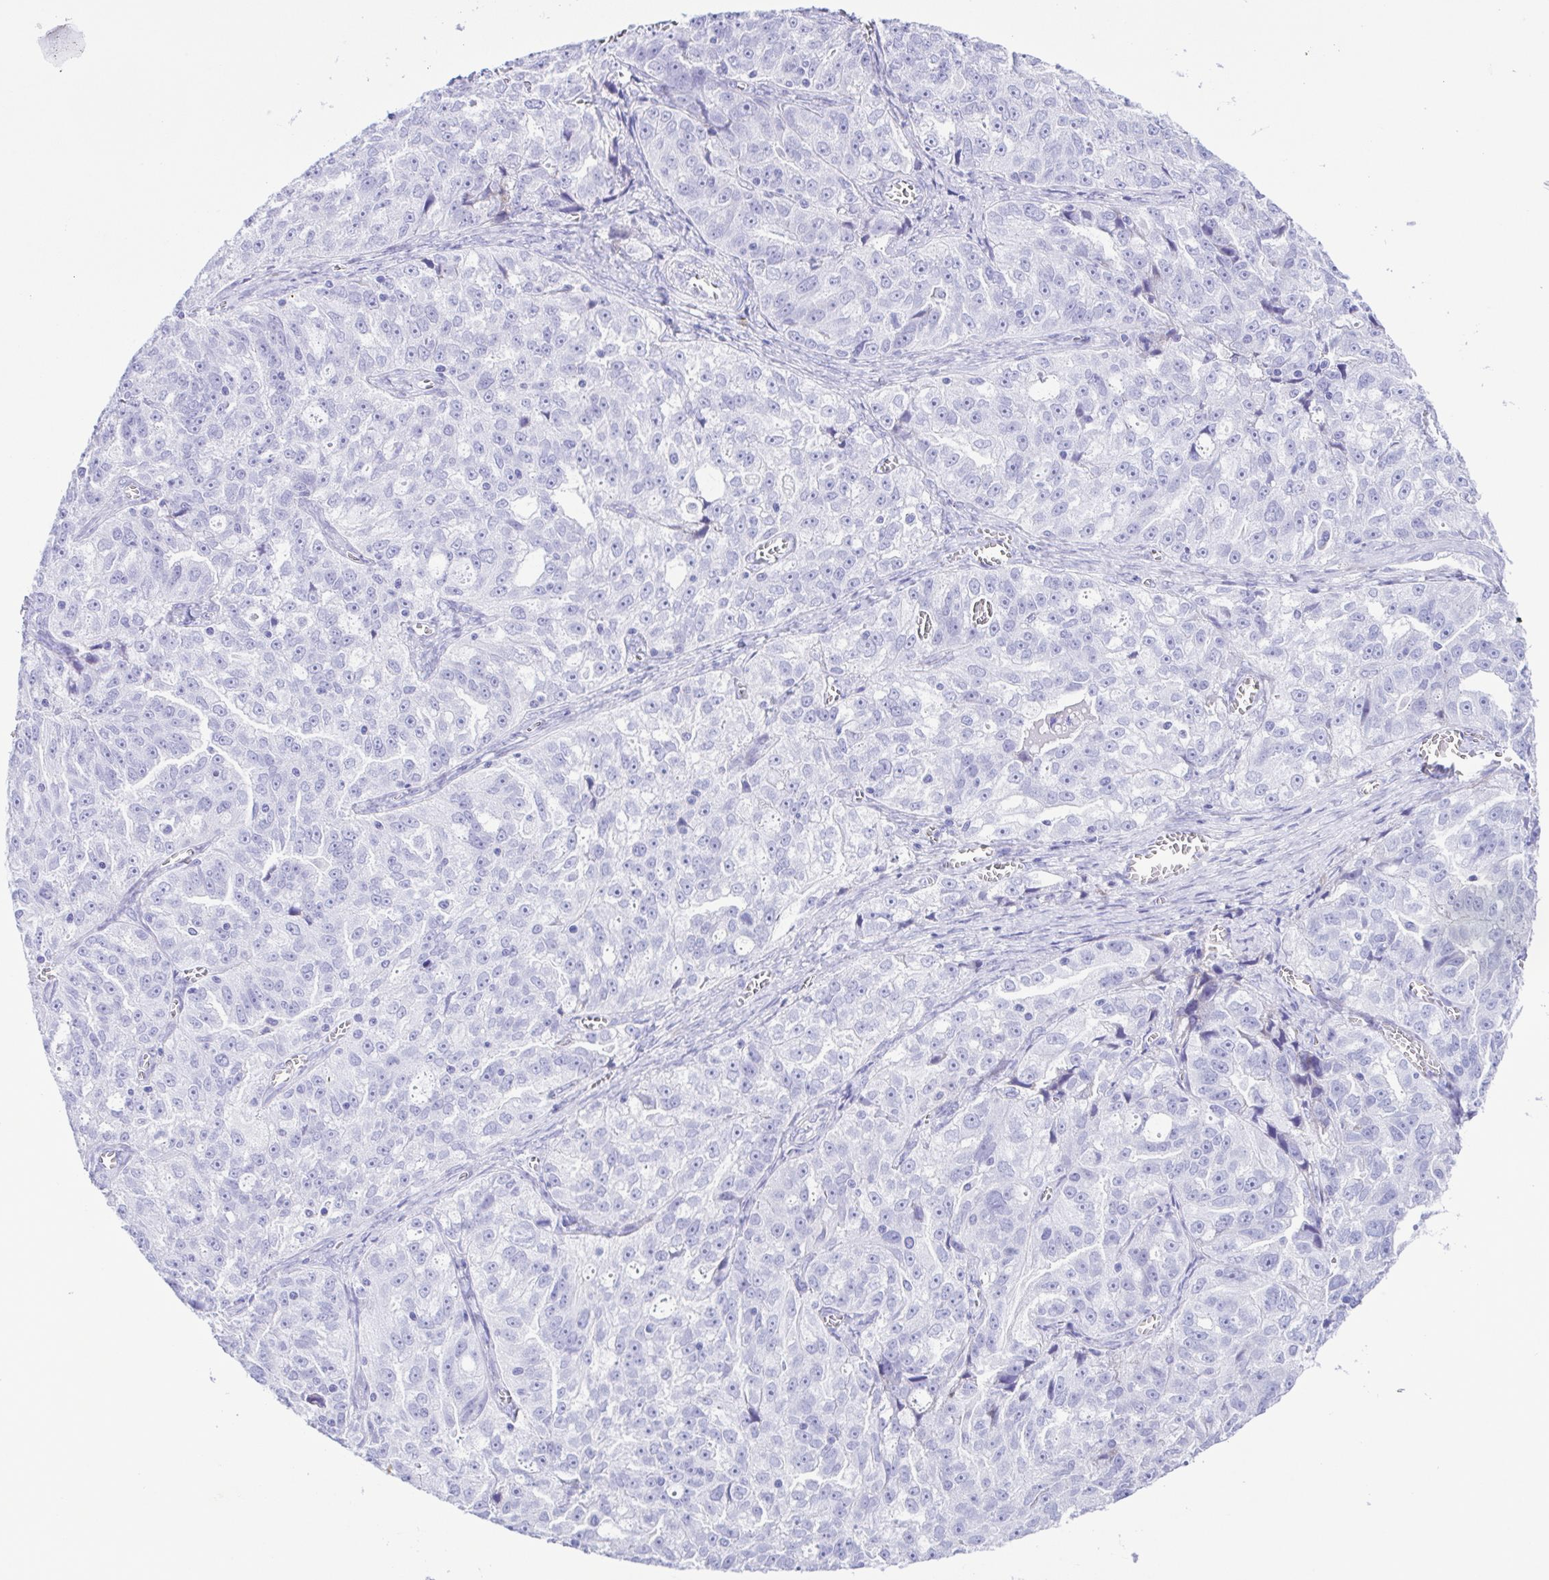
{"staining": {"intensity": "negative", "quantity": "none", "location": "none"}, "tissue": "ovarian cancer", "cell_type": "Tumor cells", "image_type": "cancer", "snomed": [{"axis": "morphology", "description": "Cystadenocarcinoma, serous, NOS"}, {"axis": "topography", "description": "Ovary"}], "caption": "IHC image of neoplastic tissue: ovarian serous cystadenocarcinoma stained with DAB demonstrates no significant protein positivity in tumor cells.", "gene": "GPR17", "patient": {"sex": "female", "age": 51}}